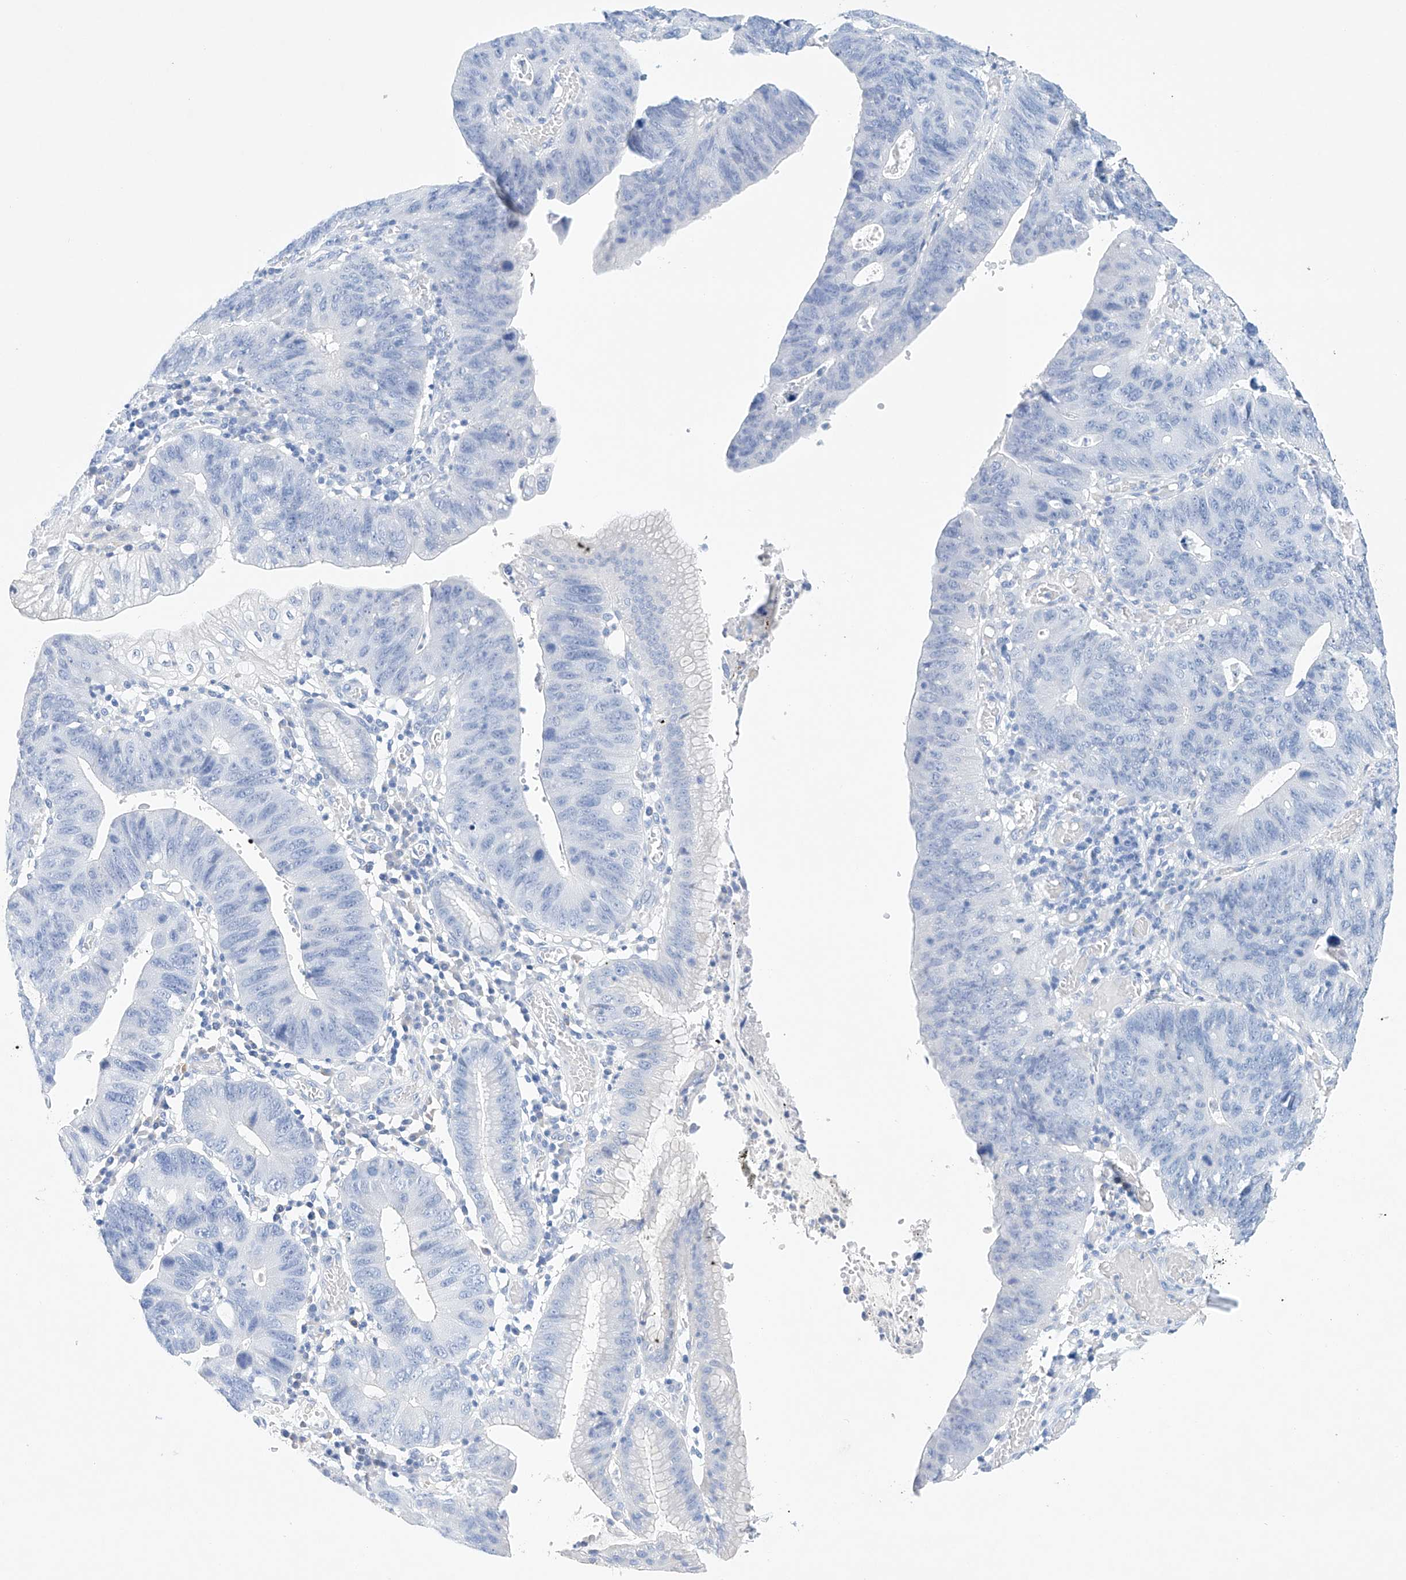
{"staining": {"intensity": "negative", "quantity": "none", "location": "none"}, "tissue": "stomach cancer", "cell_type": "Tumor cells", "image_type": "cancer", "snomed": [{"axis": "morphology", "description": "Adenocarcinoma, NOS"}, {"axis": "topography", "description": "Stomach"}], "caption": "Image shows no protein positivity in tumor cells of stomach cancer (adenocarcinoma) tissue.", "gene": "LURAP1", "patient": {"sex": "male", "age": 59}}